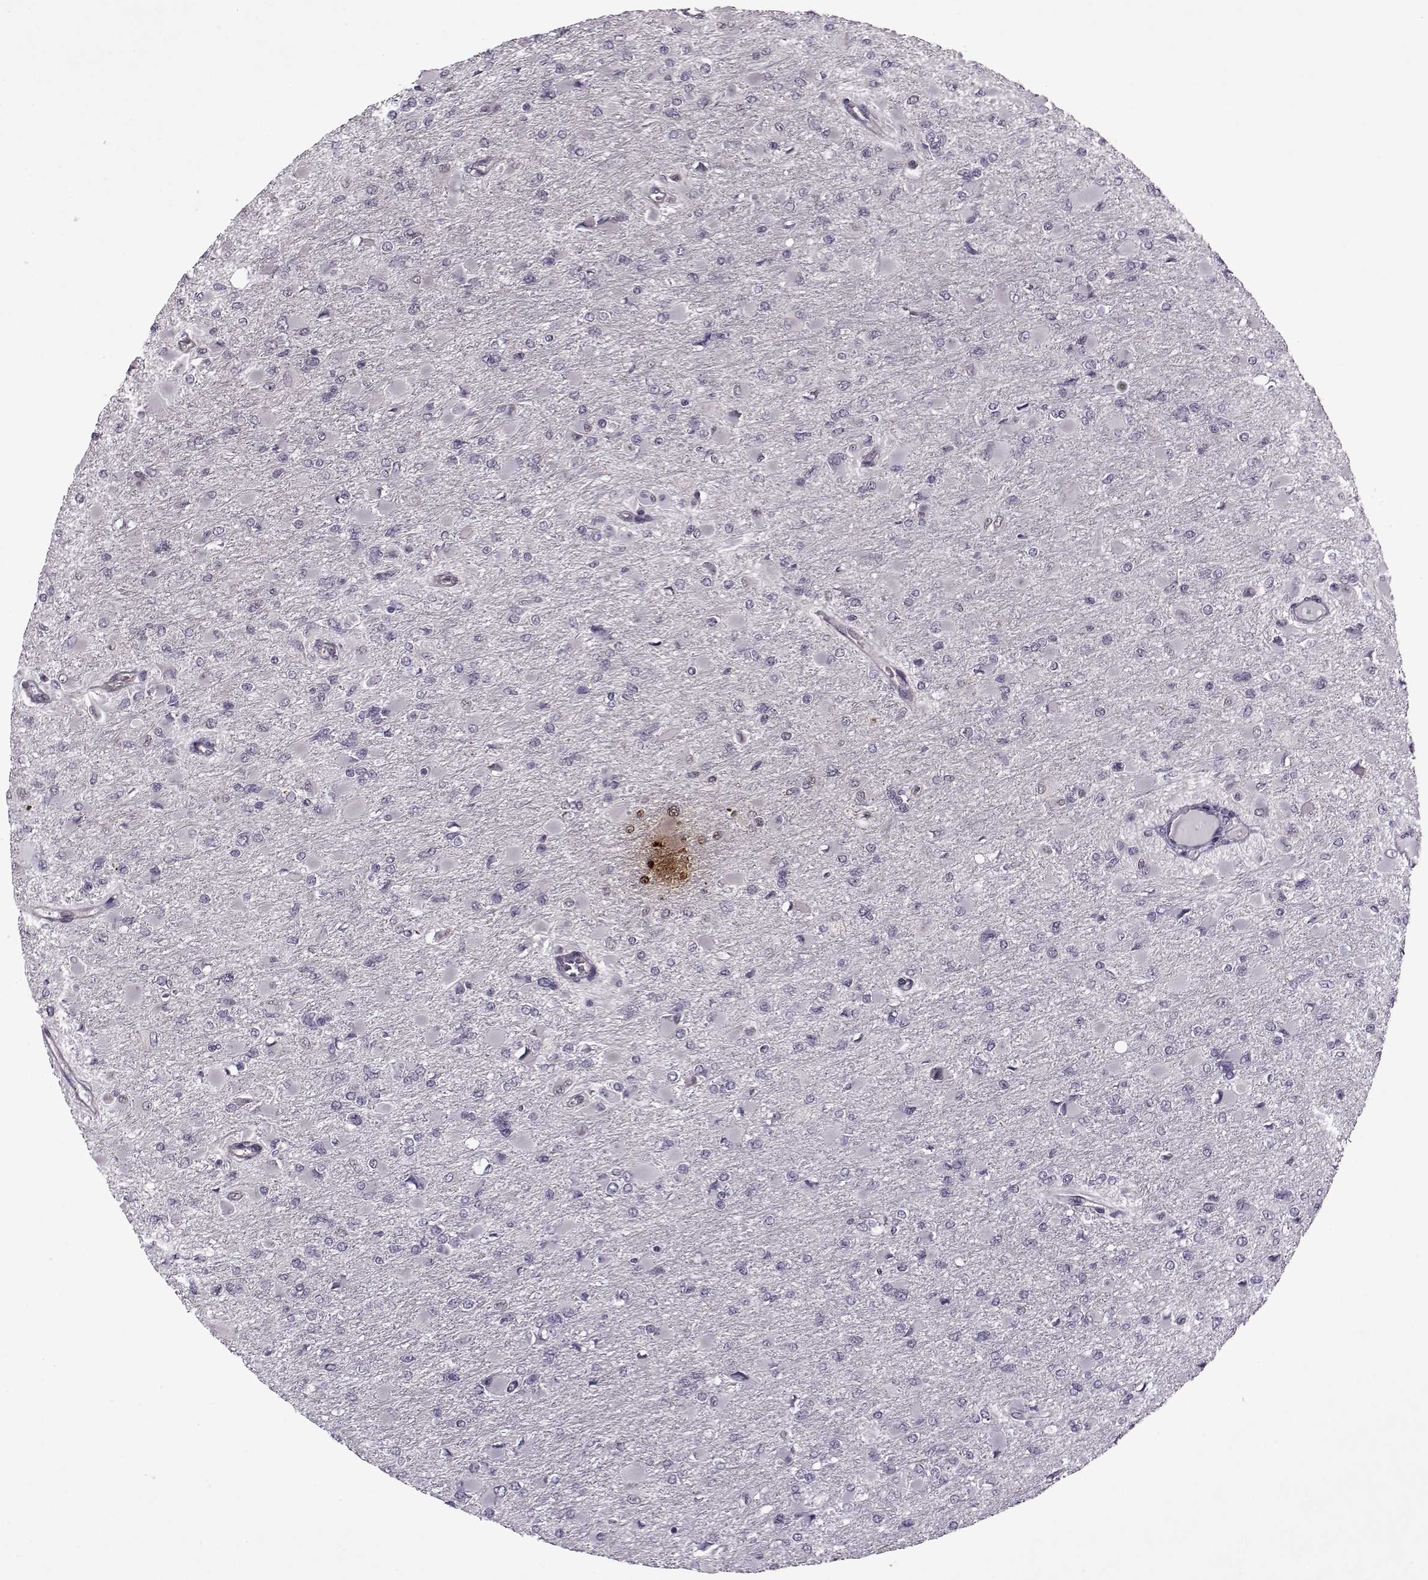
{"staining": {"intensity": "negative", "quantity": "none", "location": "none"}, "tissue": "glioma", "cell_type": "Tumor cells", "image_type": "cancer", "snomed": [{"axis": "morphology", "description": "Glioma, malignant, High grade"}, {"axis": "topography", "description": "Cerebral cortex"}], "caption": "High power microscopy photomicrograph of an IHC micrograph of glioma, revealing no significant staining in tumor cells.", "gene": "KRT9", "patient": {"sex": "female", "age": 36}}